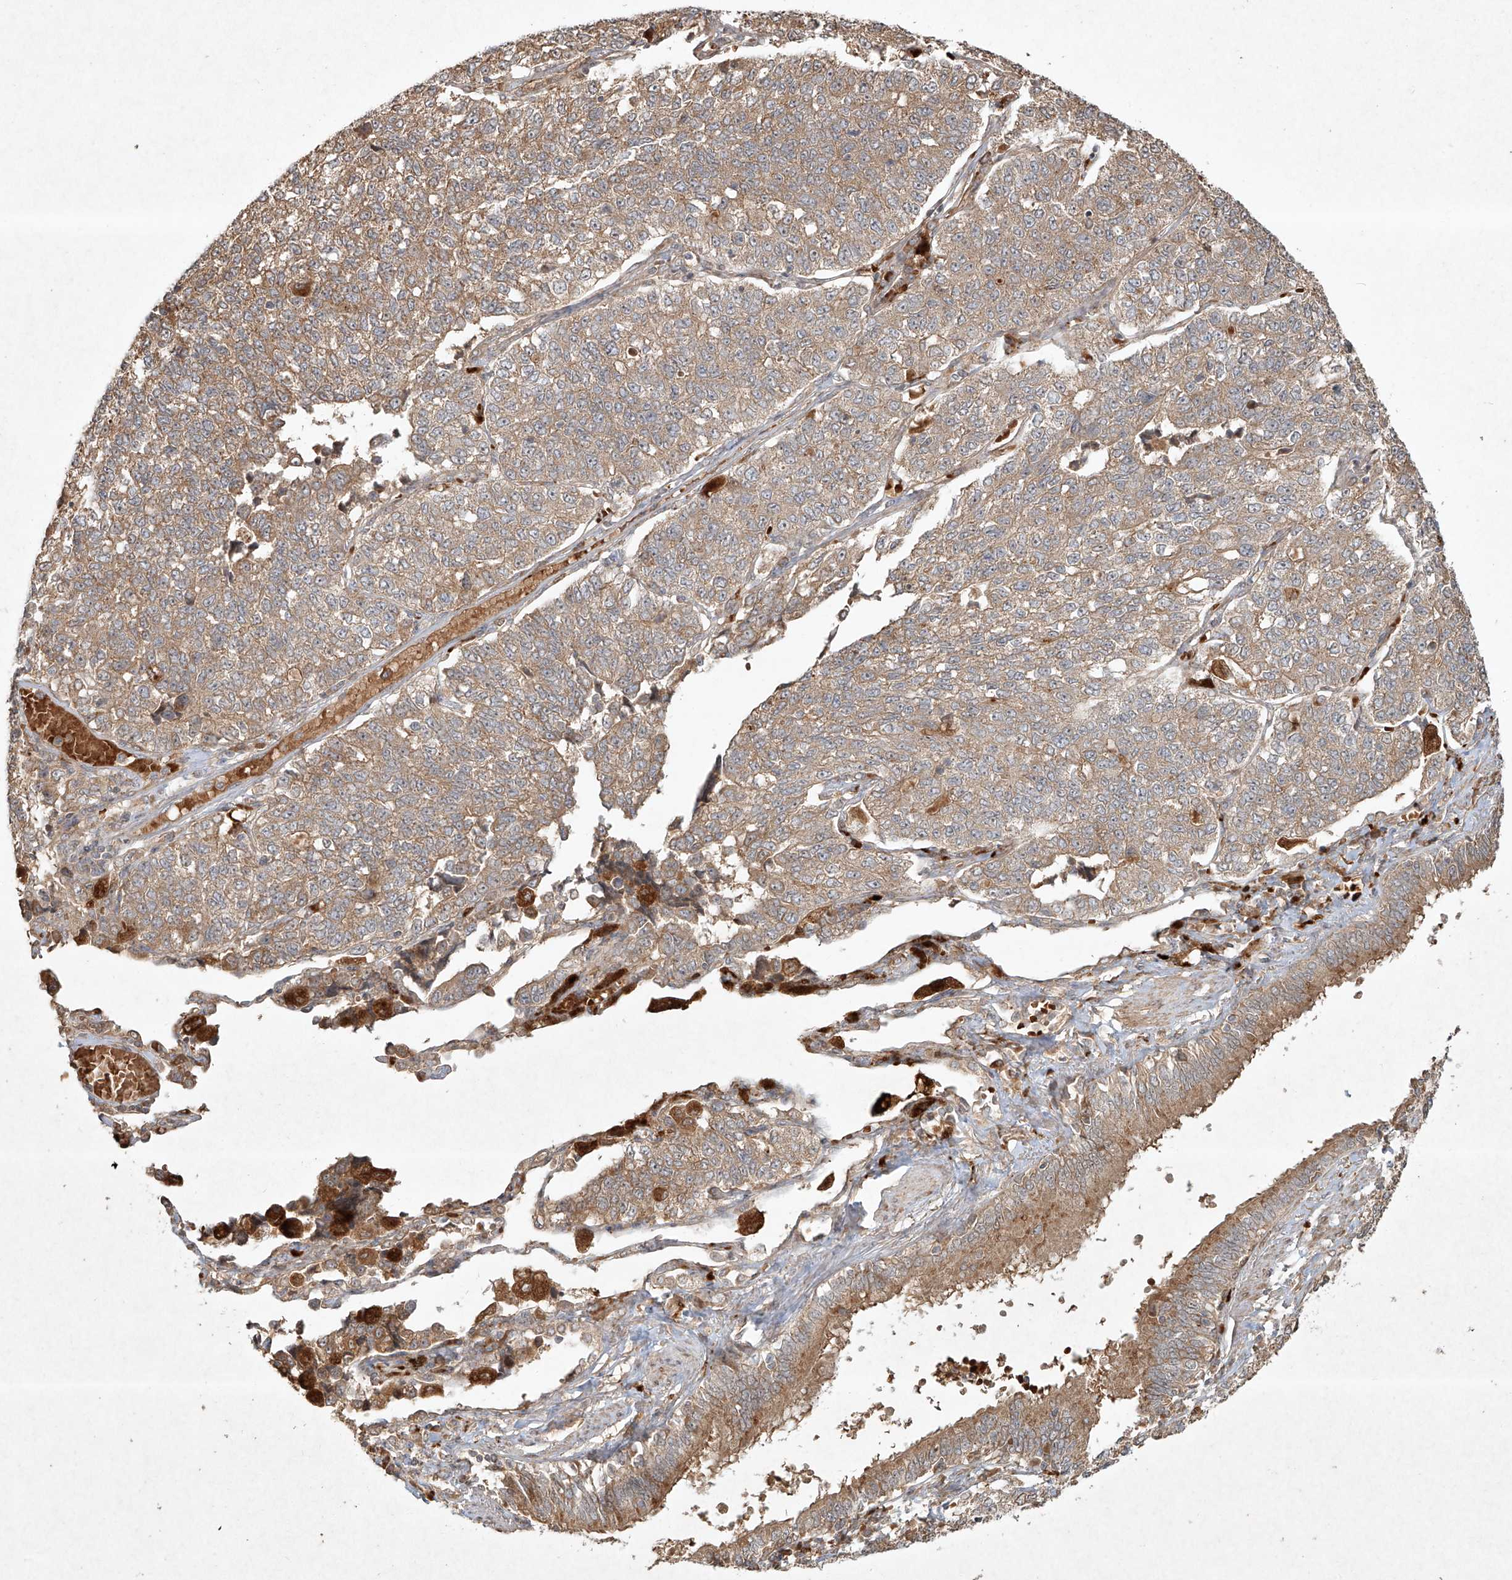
{"staining": {"intensity": "moderate", "quantity": ">75%", "location": "cytoplasmic/membranous"}, "tissue": "lung cancer", "cell_type": "Tumor cells", "image_type": "cancer", "snomed": [{"axis": "morphology", "description": "Adenocarcinoma, NOS"}, {"axis": "topography", "description": "Lung"}], "caption": "Brown immunohistochemical staining in adenocarcinoma (lung) demonstrates moderate cytoplasmic/membranous expression in approximately >75% of tumor cells.", "gene": "CYYR1", "patient": {"sex": "male", "age": 49}}